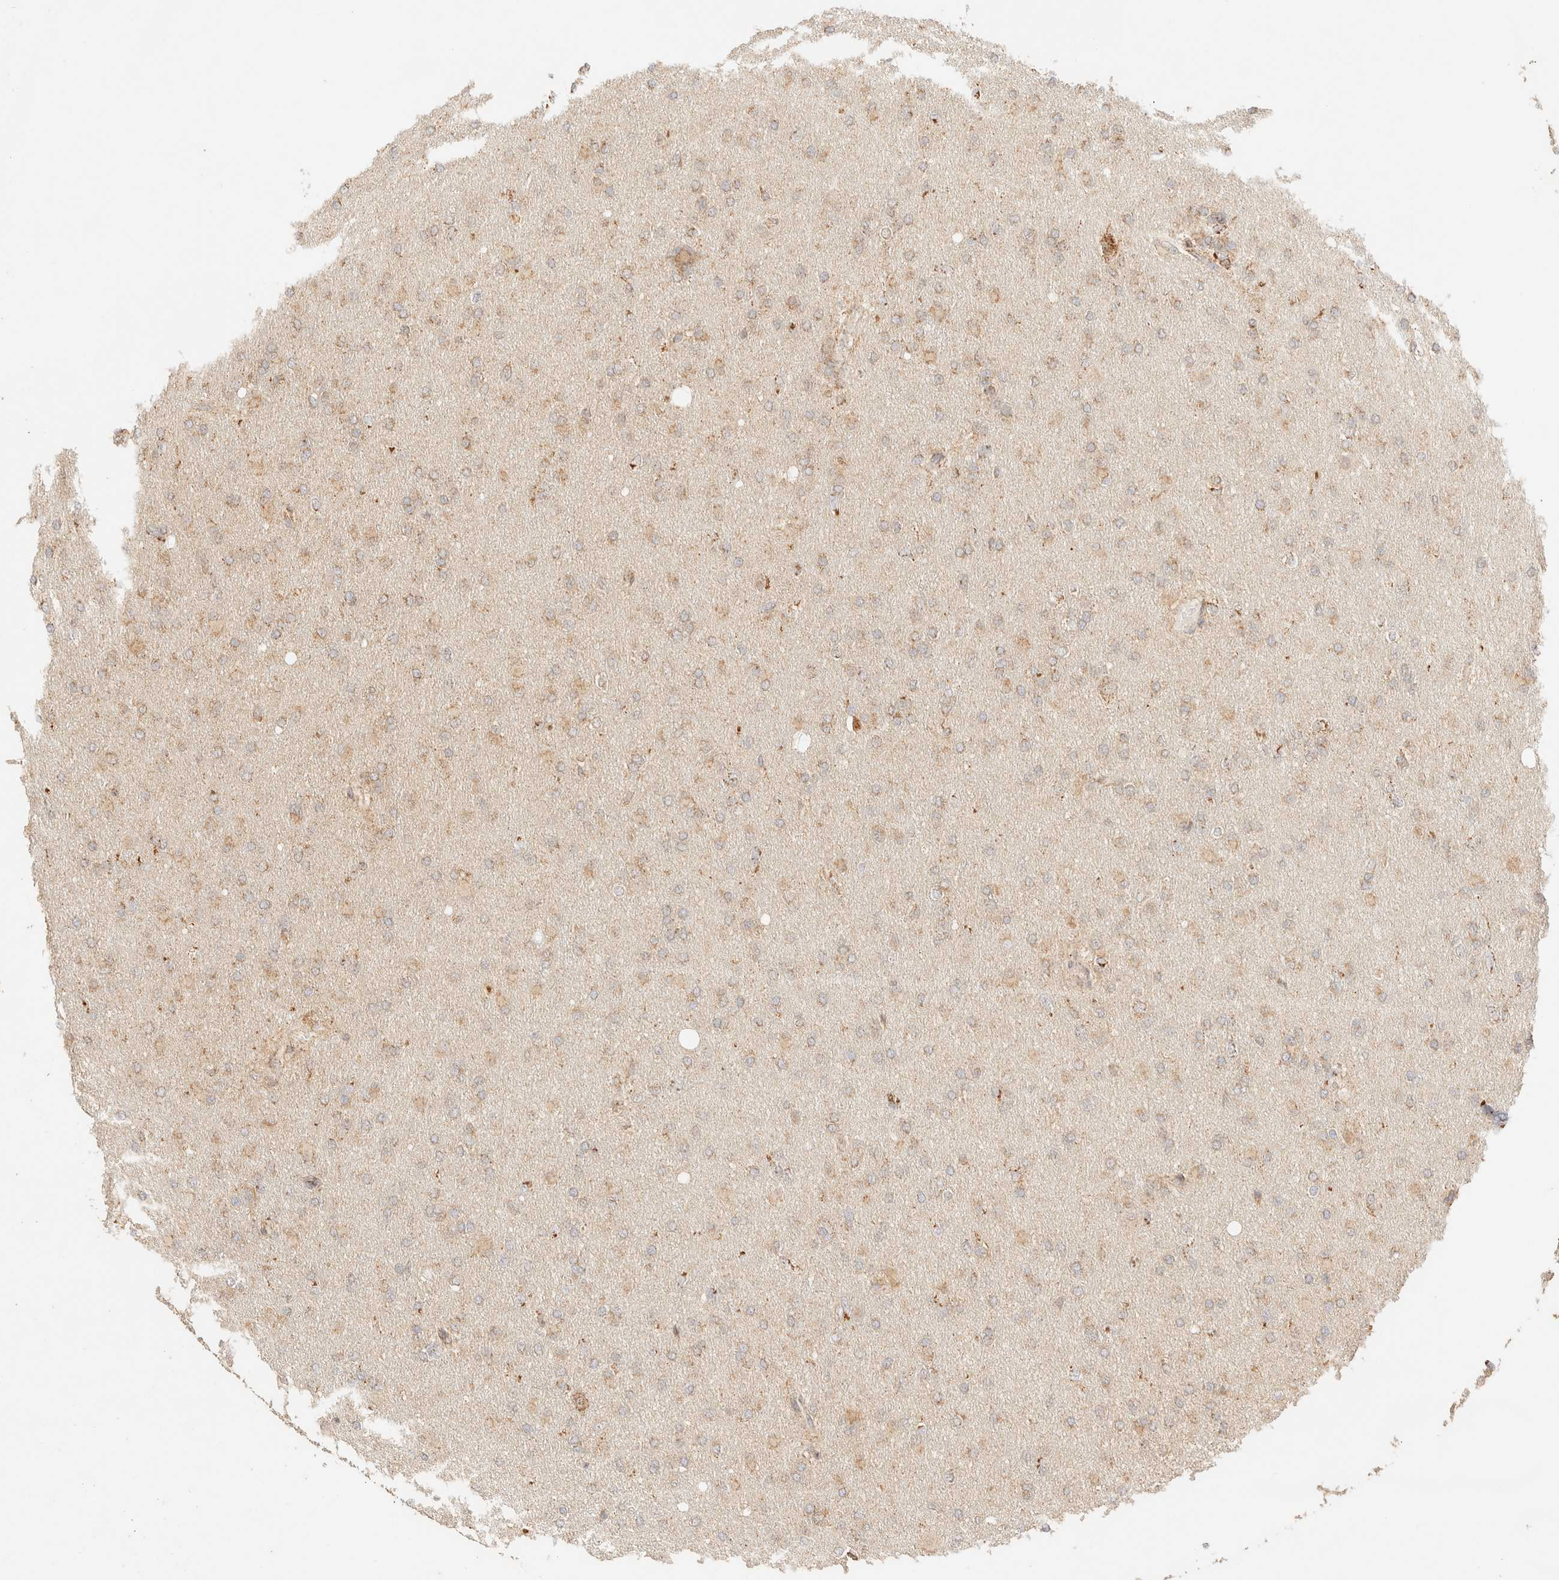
{"staining": {"intensity": "weak", "quantity": "25%-75%", "location": "cytoplasmic/membranous"}, "tissue": "glioma", "cell_type": "Tumor cells", "image_type": "cancer", "snomed": [{"axis": "morphology", "description": "Glioma, malignant, High grade"}, {"axis": "topography", "description": "Cerebral cortex"}], "caption": "Protein expression analysis of human glioma reveals weak cytoplasmic/membranous staining in approximately 25%-75% of tumor cells.", "gene": "TACO1", "patient": {"sex": "female", "age": 36}}